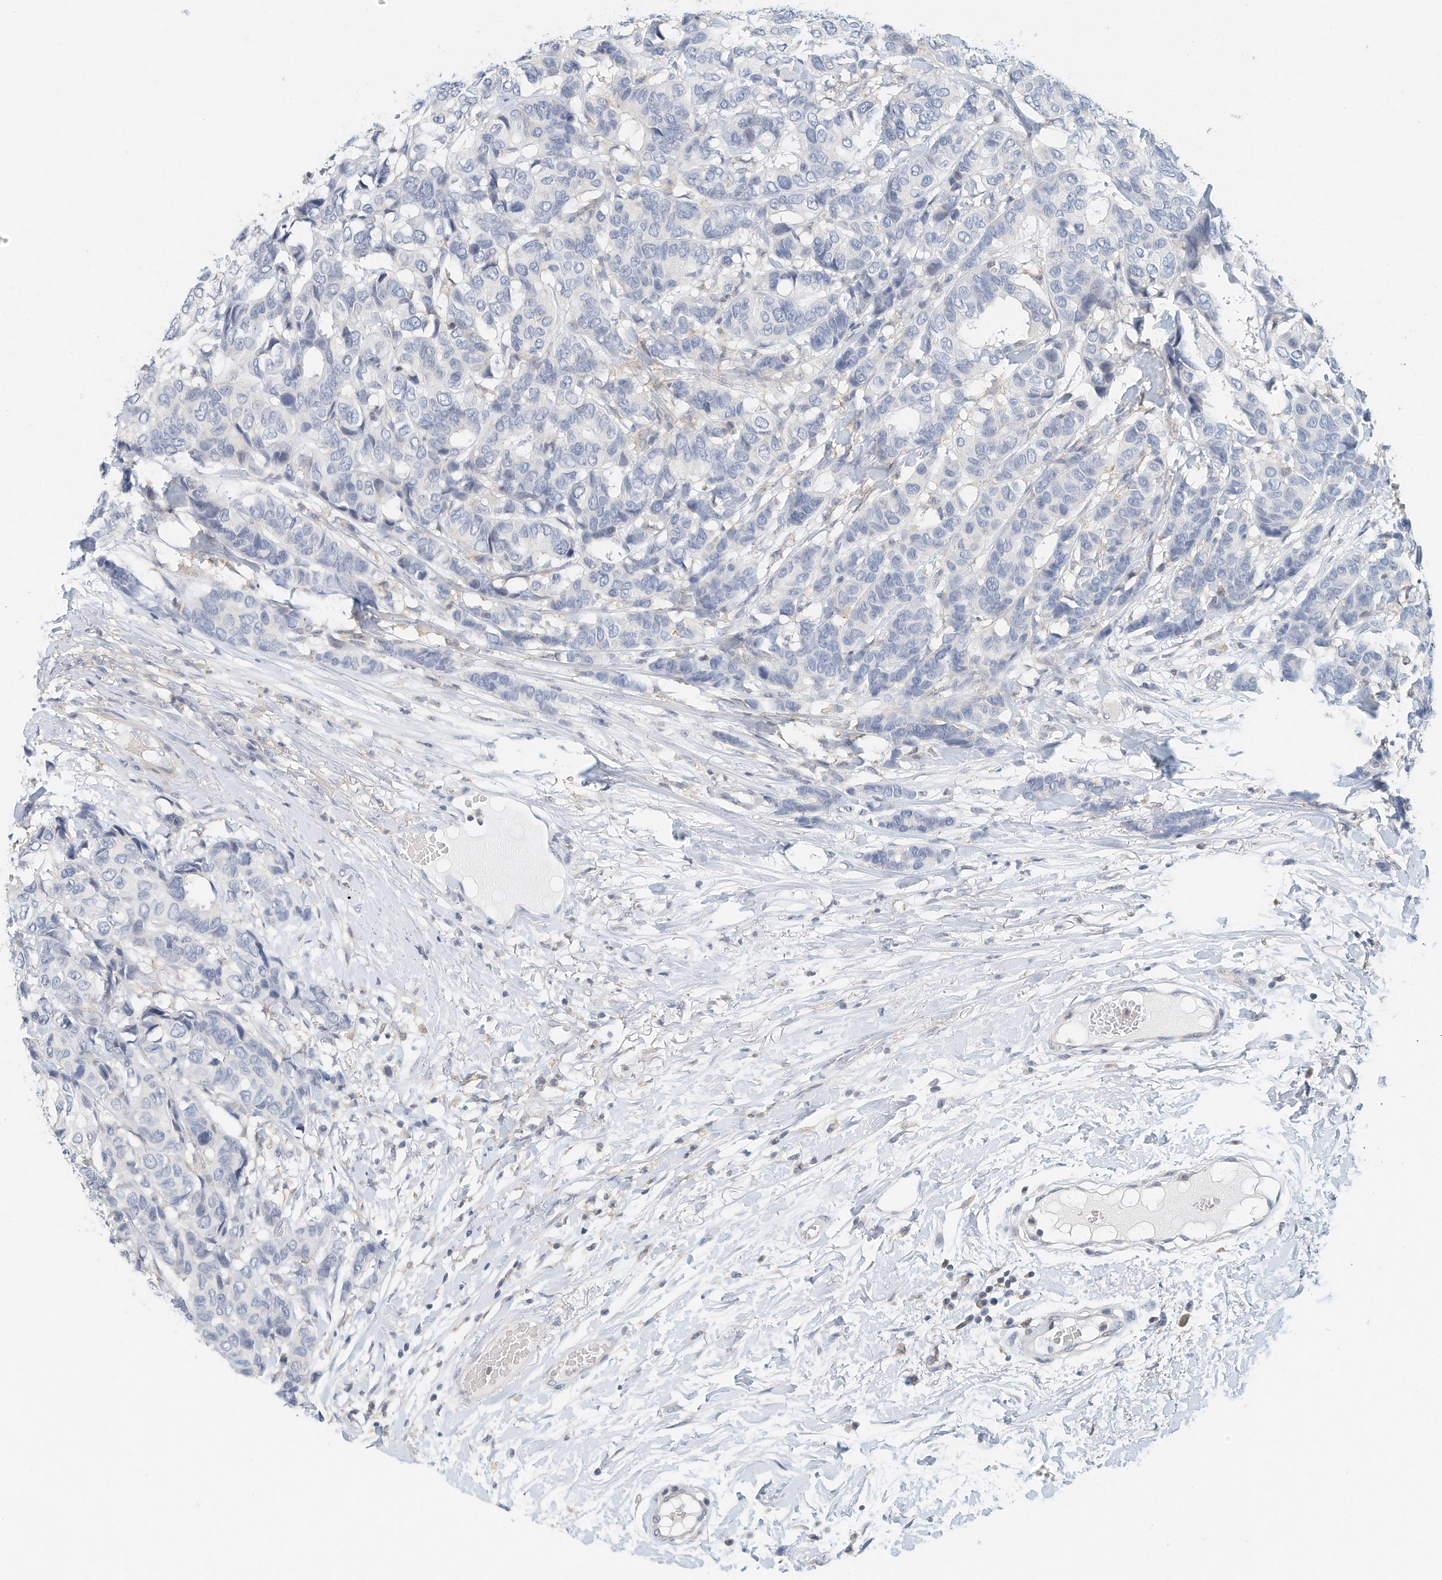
{"staining": {"intensity": "negative", "quantity": "none", "location": "none"}, "tissue": "breast cancer", "cell_type": "Tumor cells", "image_type": "cancer", "snomed": [{"axis": "morphology", "description": "Duct carcinoma"}, {"axis": "topography", "description": "Breast"}], "caption": "Tumor cells show no significant protein expression in breast cancer (infiltrating ductal carcinoma). (DAB (3,3'-diaminobenzidine) immunohistochemistry visualized using brightfield microscopy, high magnification).", "gene": "MICAL1", "patient": {"sex": "female", "age": 87}}